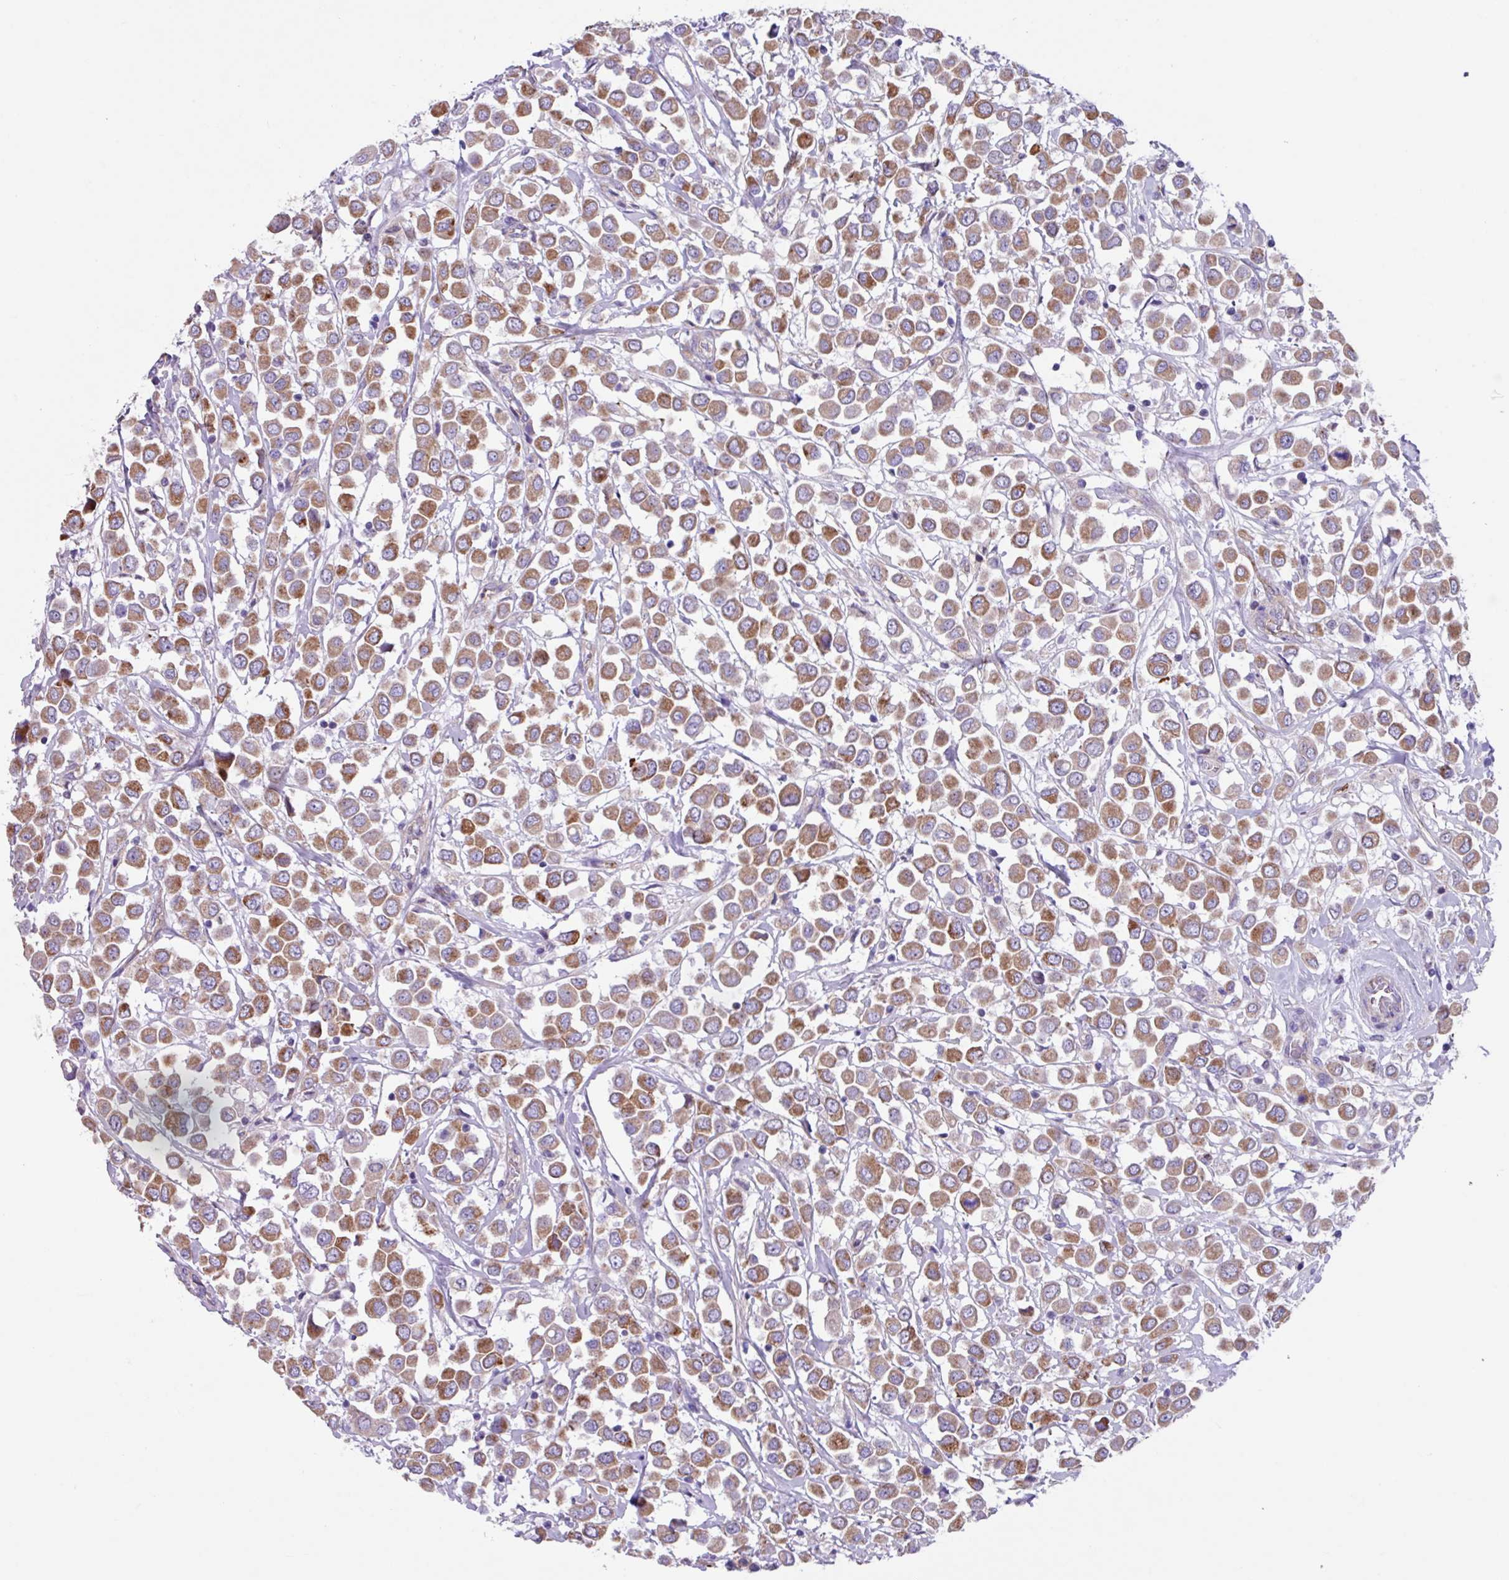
{"staining": {"intensity": "moderate", "quantity": ">75%", "location": "cytoplasmic/membranous"}, "tissue": "breast cancer", "cell_type": "Tumor cells", "image_type": "cancer", "snomed": [{"axis": "morphology", "description": "Duct carcinoma"}, {"axis": "topography", "description": "Breast"}], "caption": "The immunohistochemical stain shows moderate cytoplasmic/membranous staining in tumor cells of breast cancer tissue.", "gene": "OTULIN", "patient": {"sex": "female", "age": 61}}